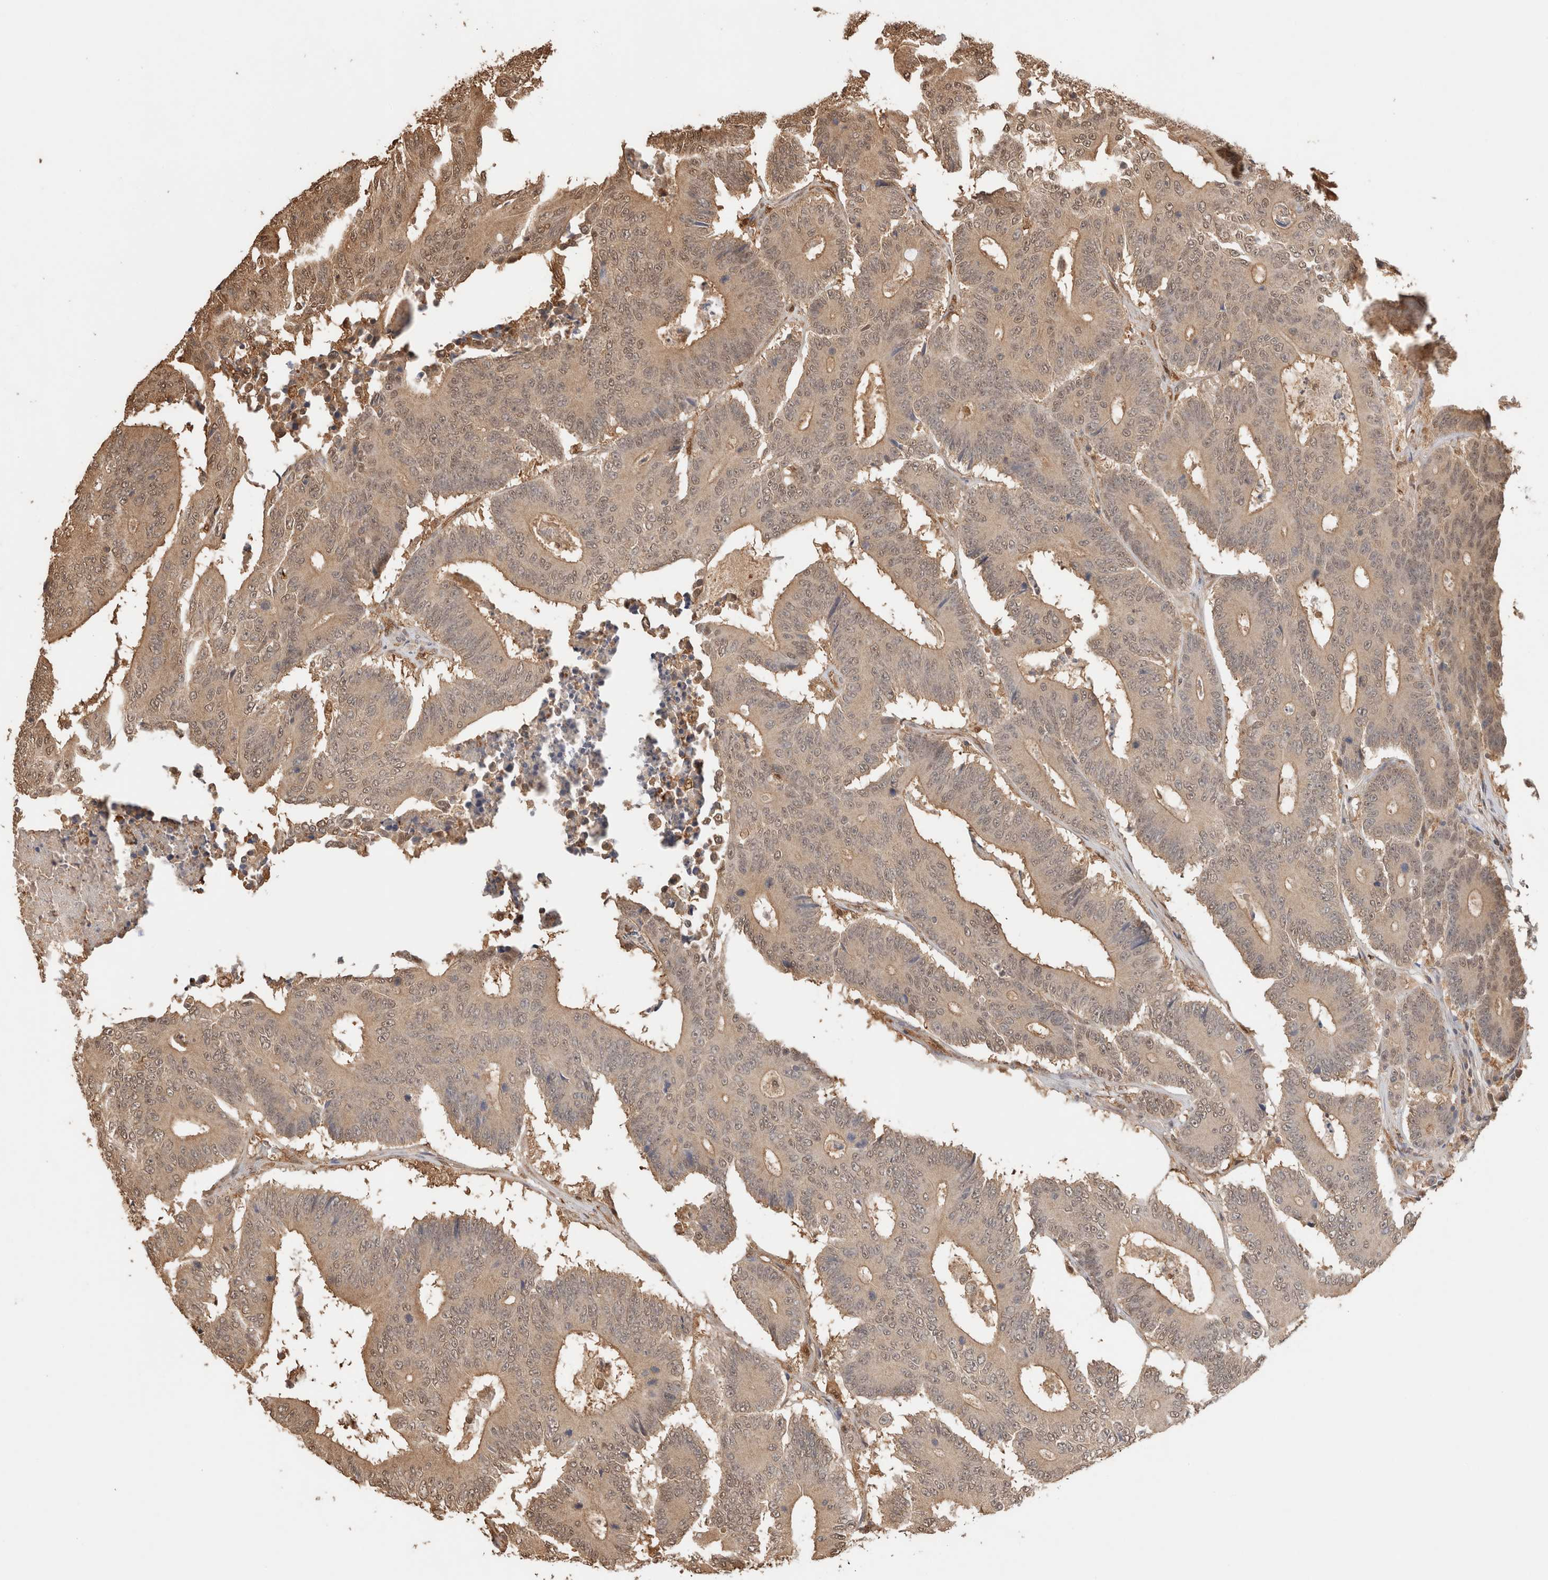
{"staining": {"intensity": "moderate", "quantity": ">75%", "location": "cytoplasmic/membranous,nuclear"}, "tissue": "colorectal cancer", "cell_type": "Tumor cells", "image_type": "cancer", "snomed": [{"axis": "morphology", "description": "Adenocarcinoma, NOS"}, {"axis": "topography", "description": "Colon"}], "caption": "The immunohistochemical stain labels moderate cytoplasmic/membranous and nuclear positivity in tumor cells of colorectal adenocarcinoma tissue.", "gene": "YWHAH", "patient": {"sex": "male", "age": 83}}